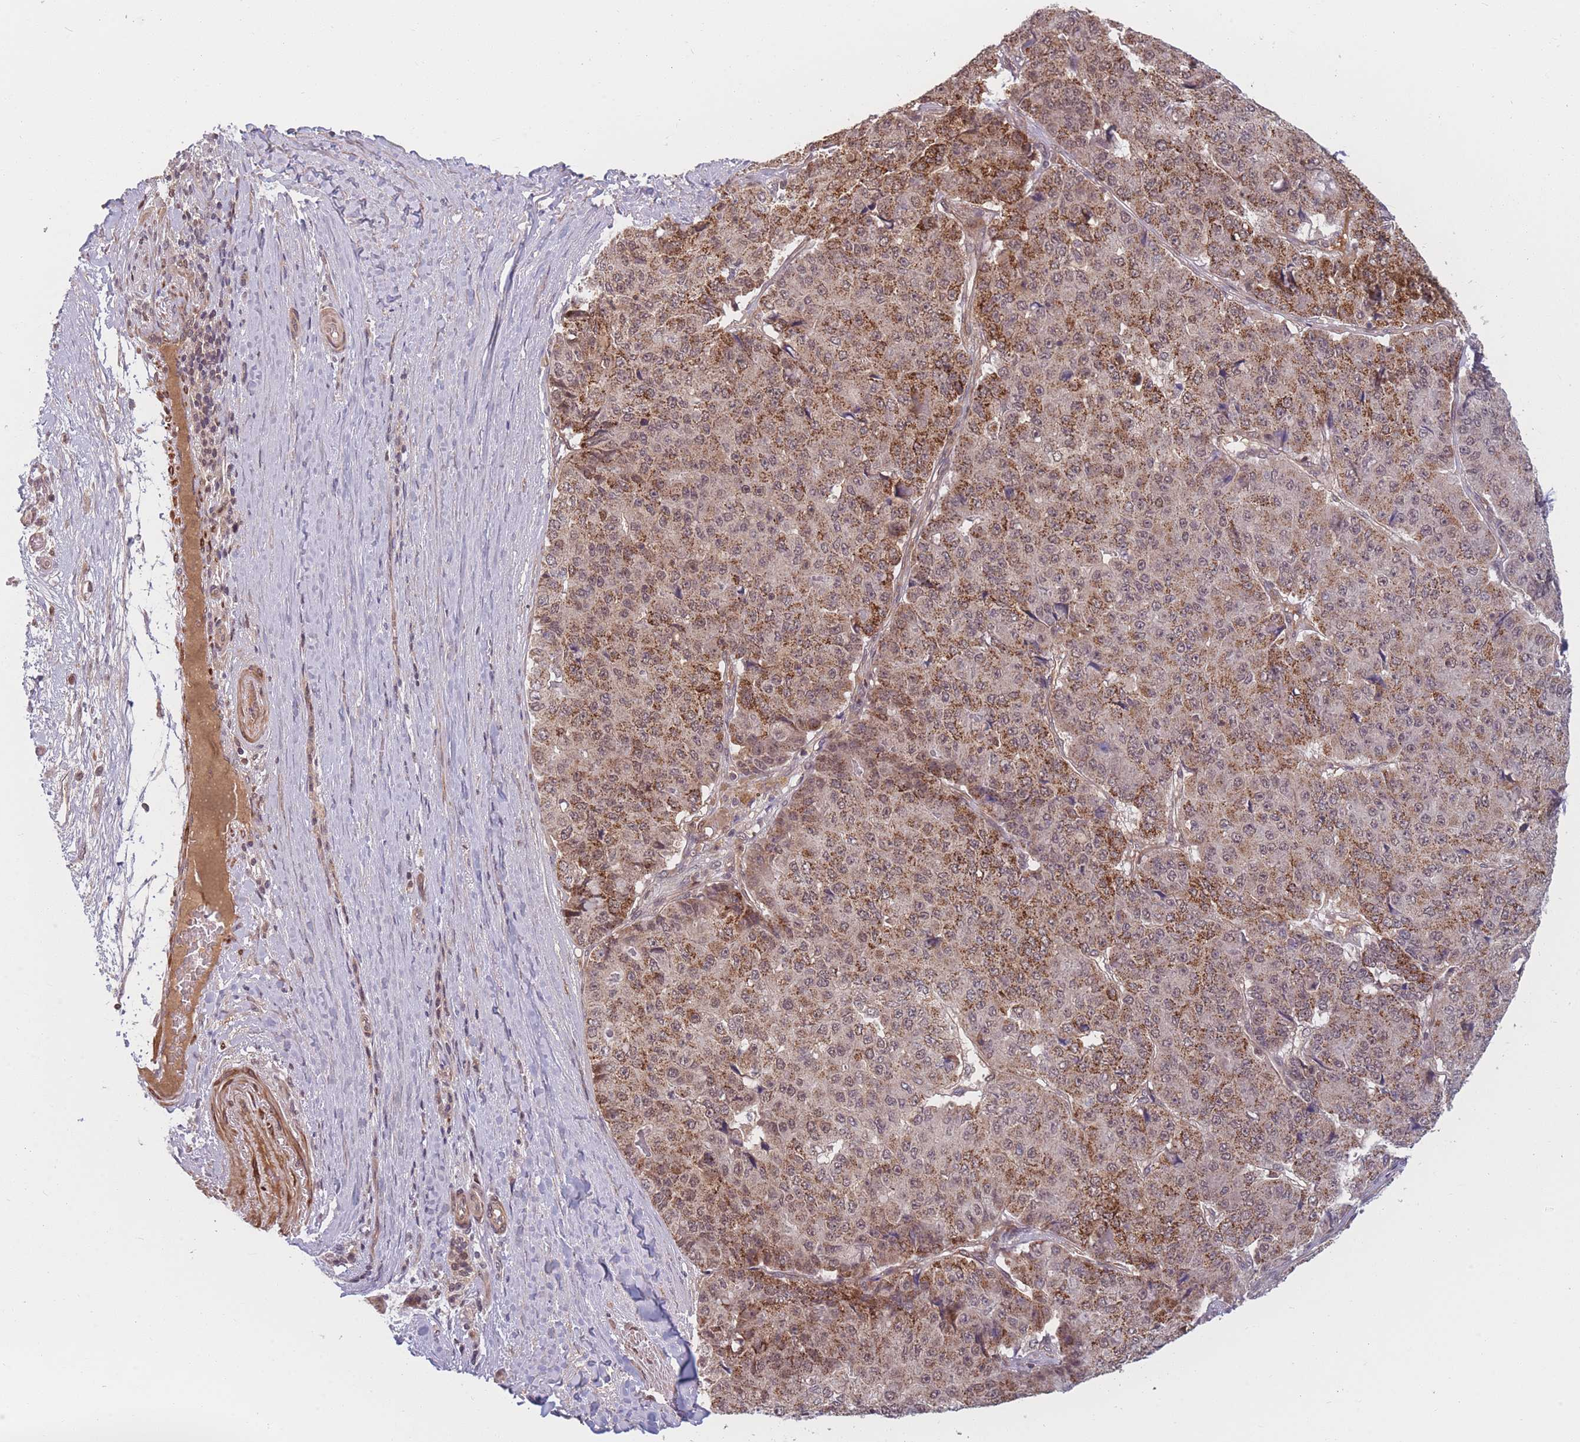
{"staining": {"intensity": "strong", "quantity": ">75%", "location": "cytoplasmic/membranous"}, "tissue": "pancreatic cancer", "cell_type": "Tumor cells", "image_type": "cancer", "snomed": [{"axis": "morphology", "description": "Adenocarcinoma, NOS"}, {"axis": "topography", "description": "Pancreas"}], "caption": "An immunohistochemistry (IHC) histopathology image of tumor tissue is shown. Protein staining in brown highlights strong cytoplasmic/membranous positivity in pancreatic cancer (adenocarcinoma) within tumor cells.", "gene": "FAM153A", "patient": {"sex": "male", "age": 50}}